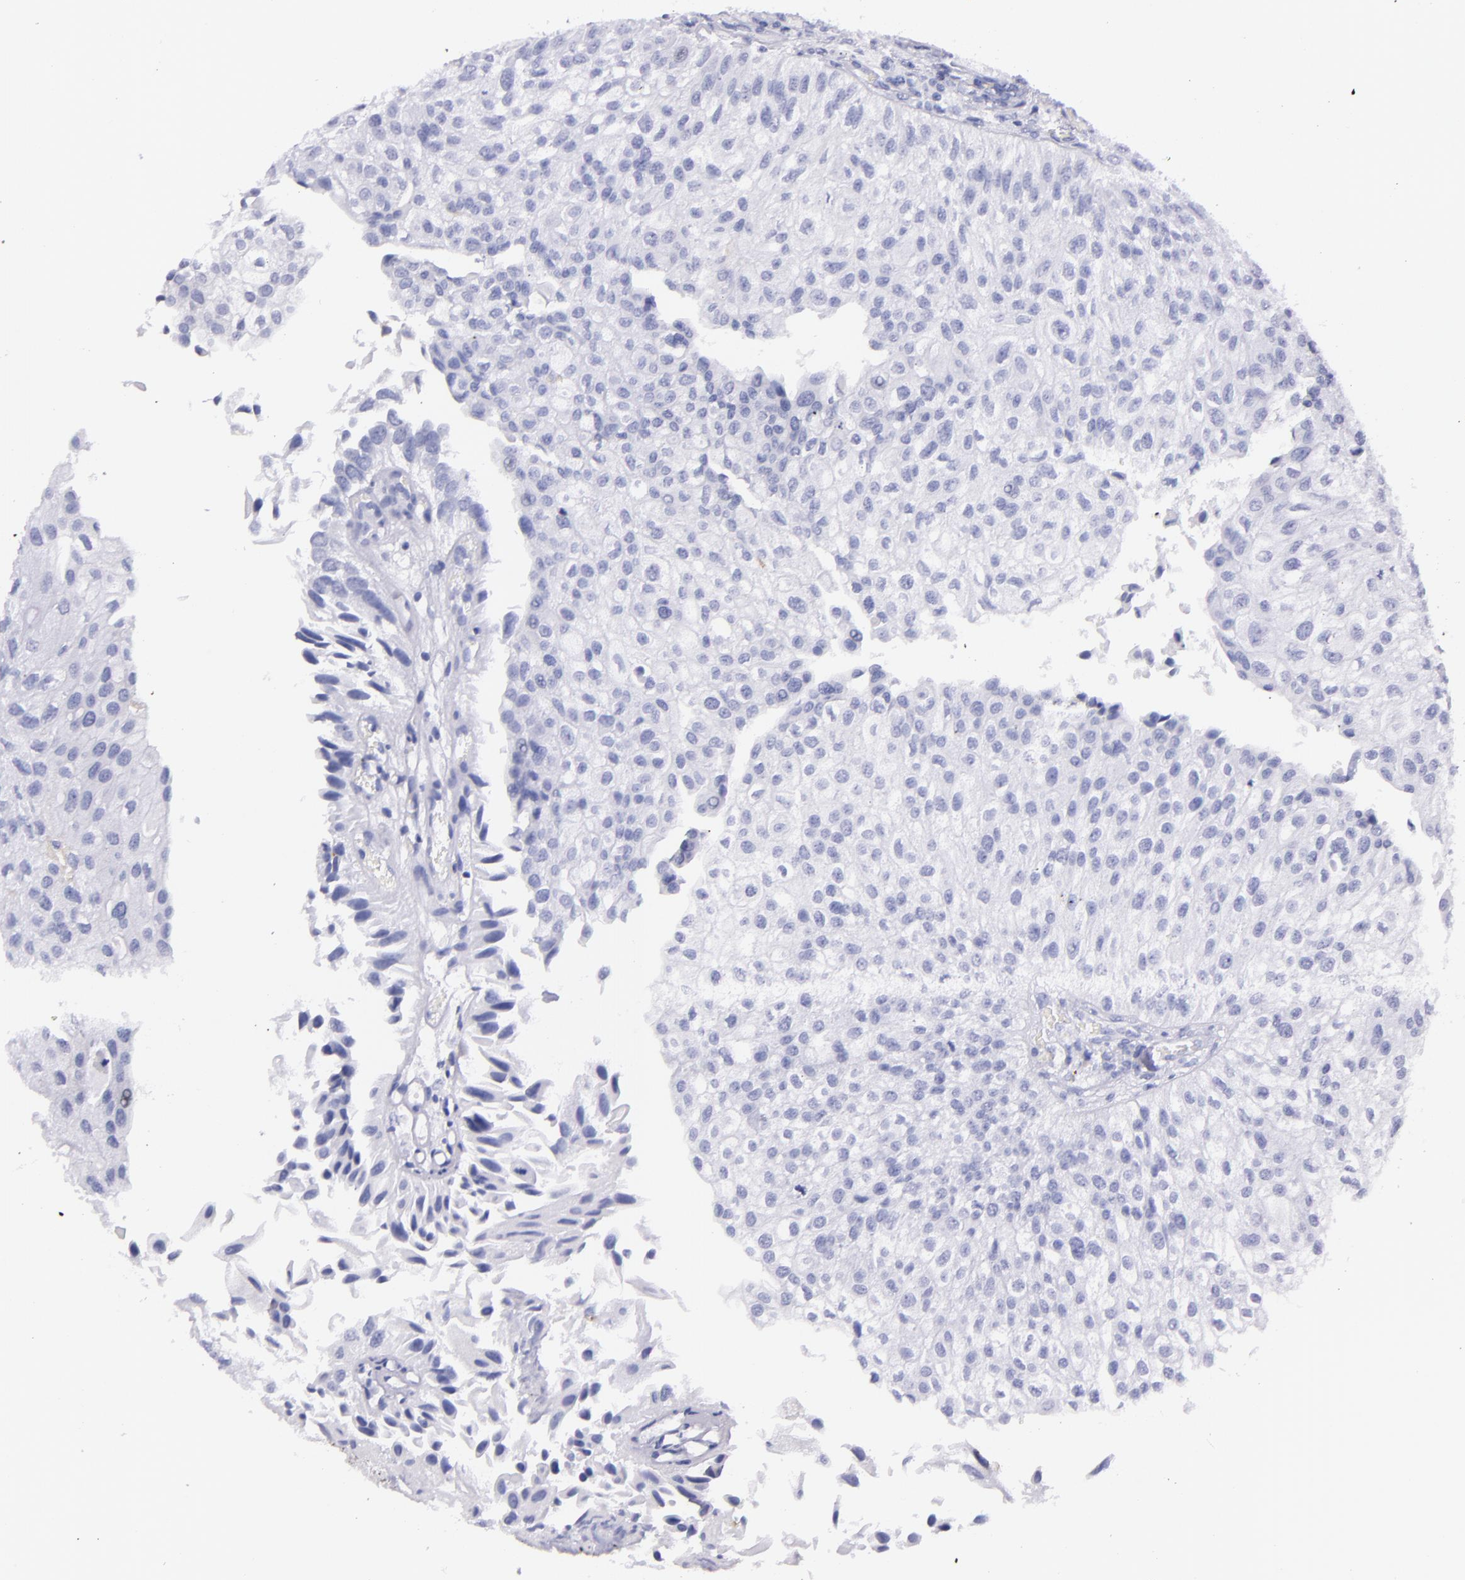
{"staining": {"intensity": "negative", "quantity": "none", "location": "none"}, "tissue": "urothelial cancer", "cell_type": "Tumor cells", "image_type": "cancer", "snomed": [{"axis": "morphology", "description": "Urothelial carcinoma, Low grade"}, {"axis": "topography", "description": "Urinary bladder"}], "caption": "The photomicrograph displays no significant expression in tumor cells of urothelial cancer.", "gene": "SFTPA2", "patient": {"sex": "female", "age": 89}}